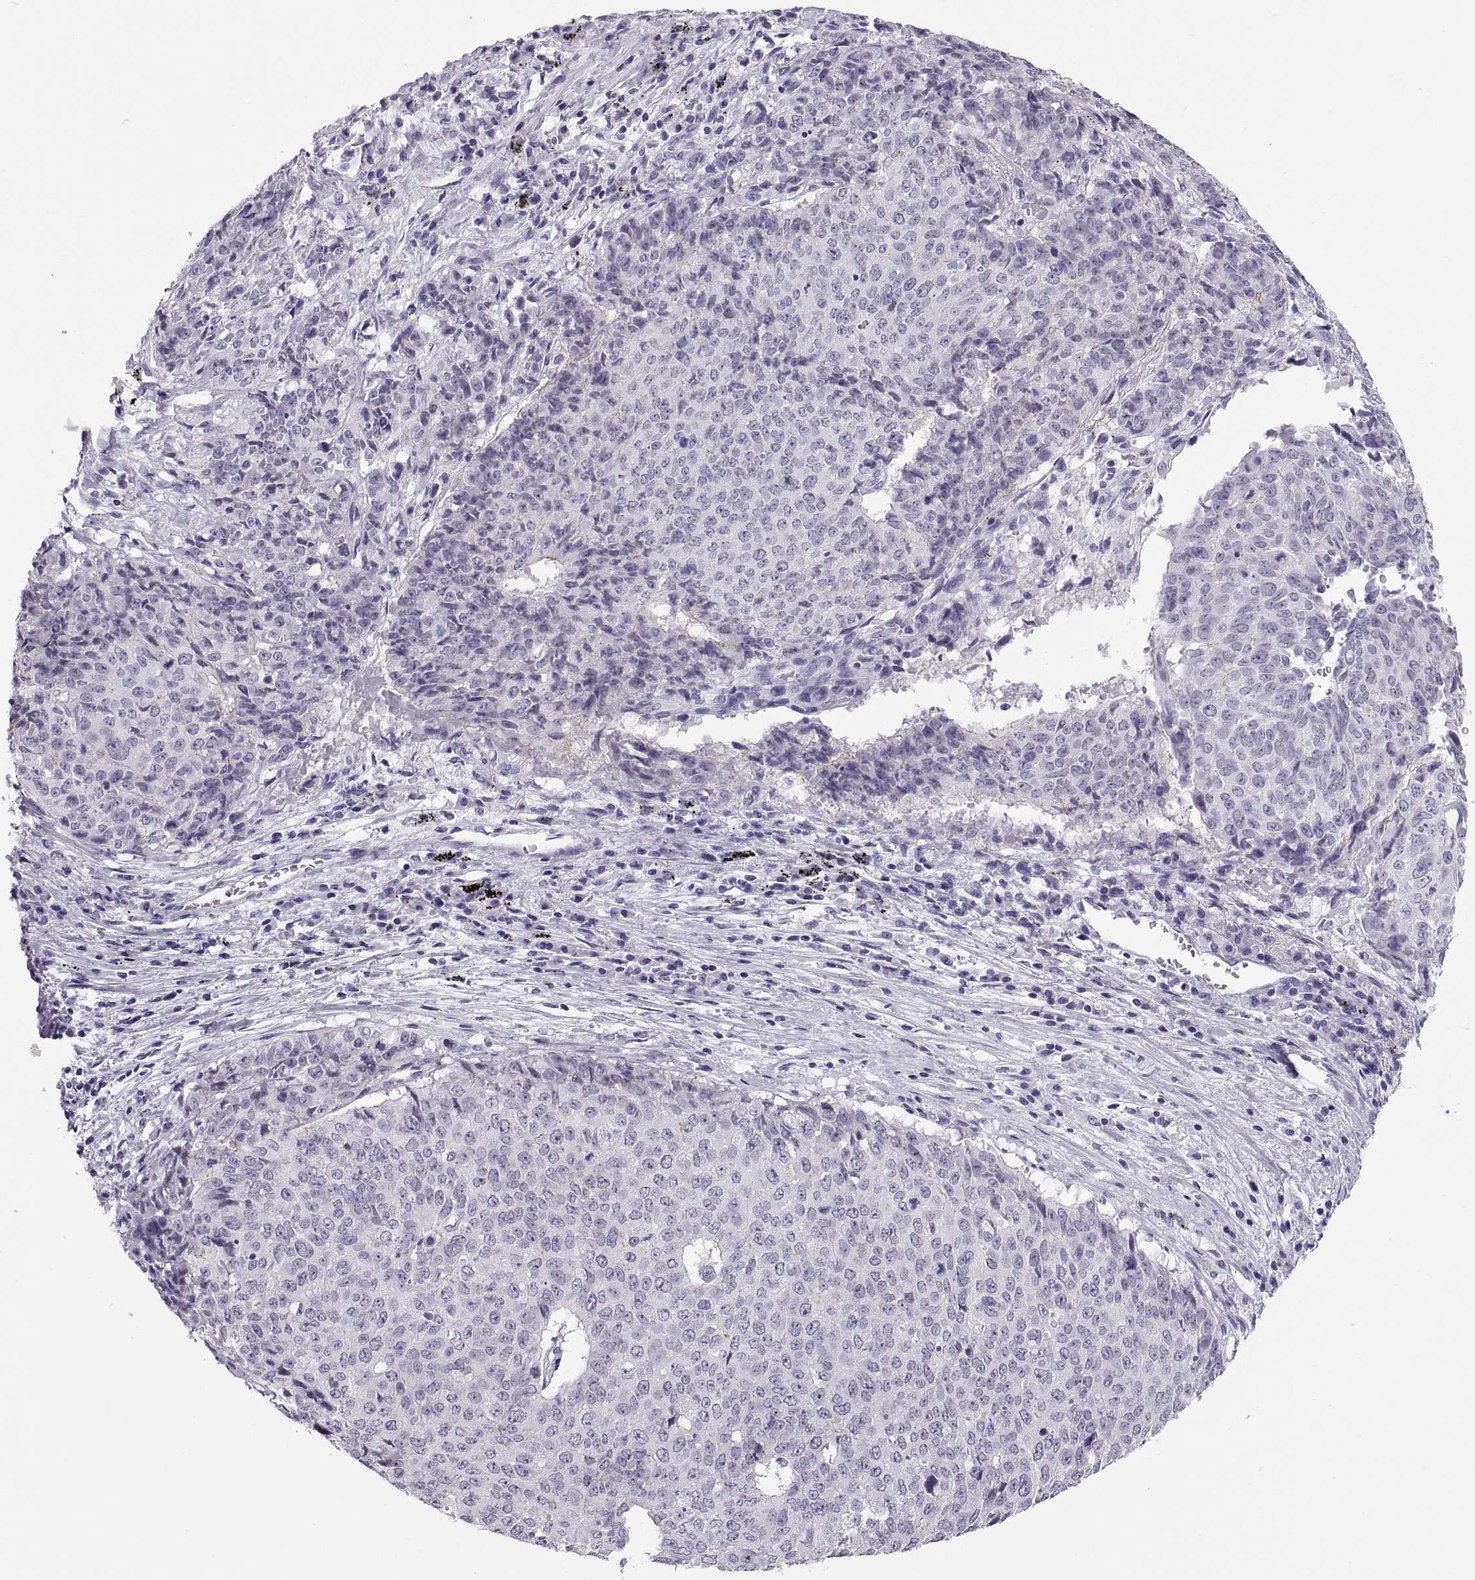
{"staining": {"intensity": "negative", "quantity": "none", "location": "none"}, "tissue": "lung cancer", "cell_type": "Tumor cells", "image_type": "cancer", "snomed": [{"axis": "morphology", "description": "Normal tissue, NOS"}, {"axis": "morphology", "description": "Squamous cell carcinoma, NOS"}, {"axis": "topography", "description": "Bronchus"}, {"axis": "topography", "description": "Lung"}], "caption": "A high-resolution histopathology image shows immunohistochemistry staining of lung cancer, which exhibits no significant staining in tumor cells. Nuclei are stained in blue.", "gene": "QRICH2", "patient": {"sex": "male", "age": 64}}